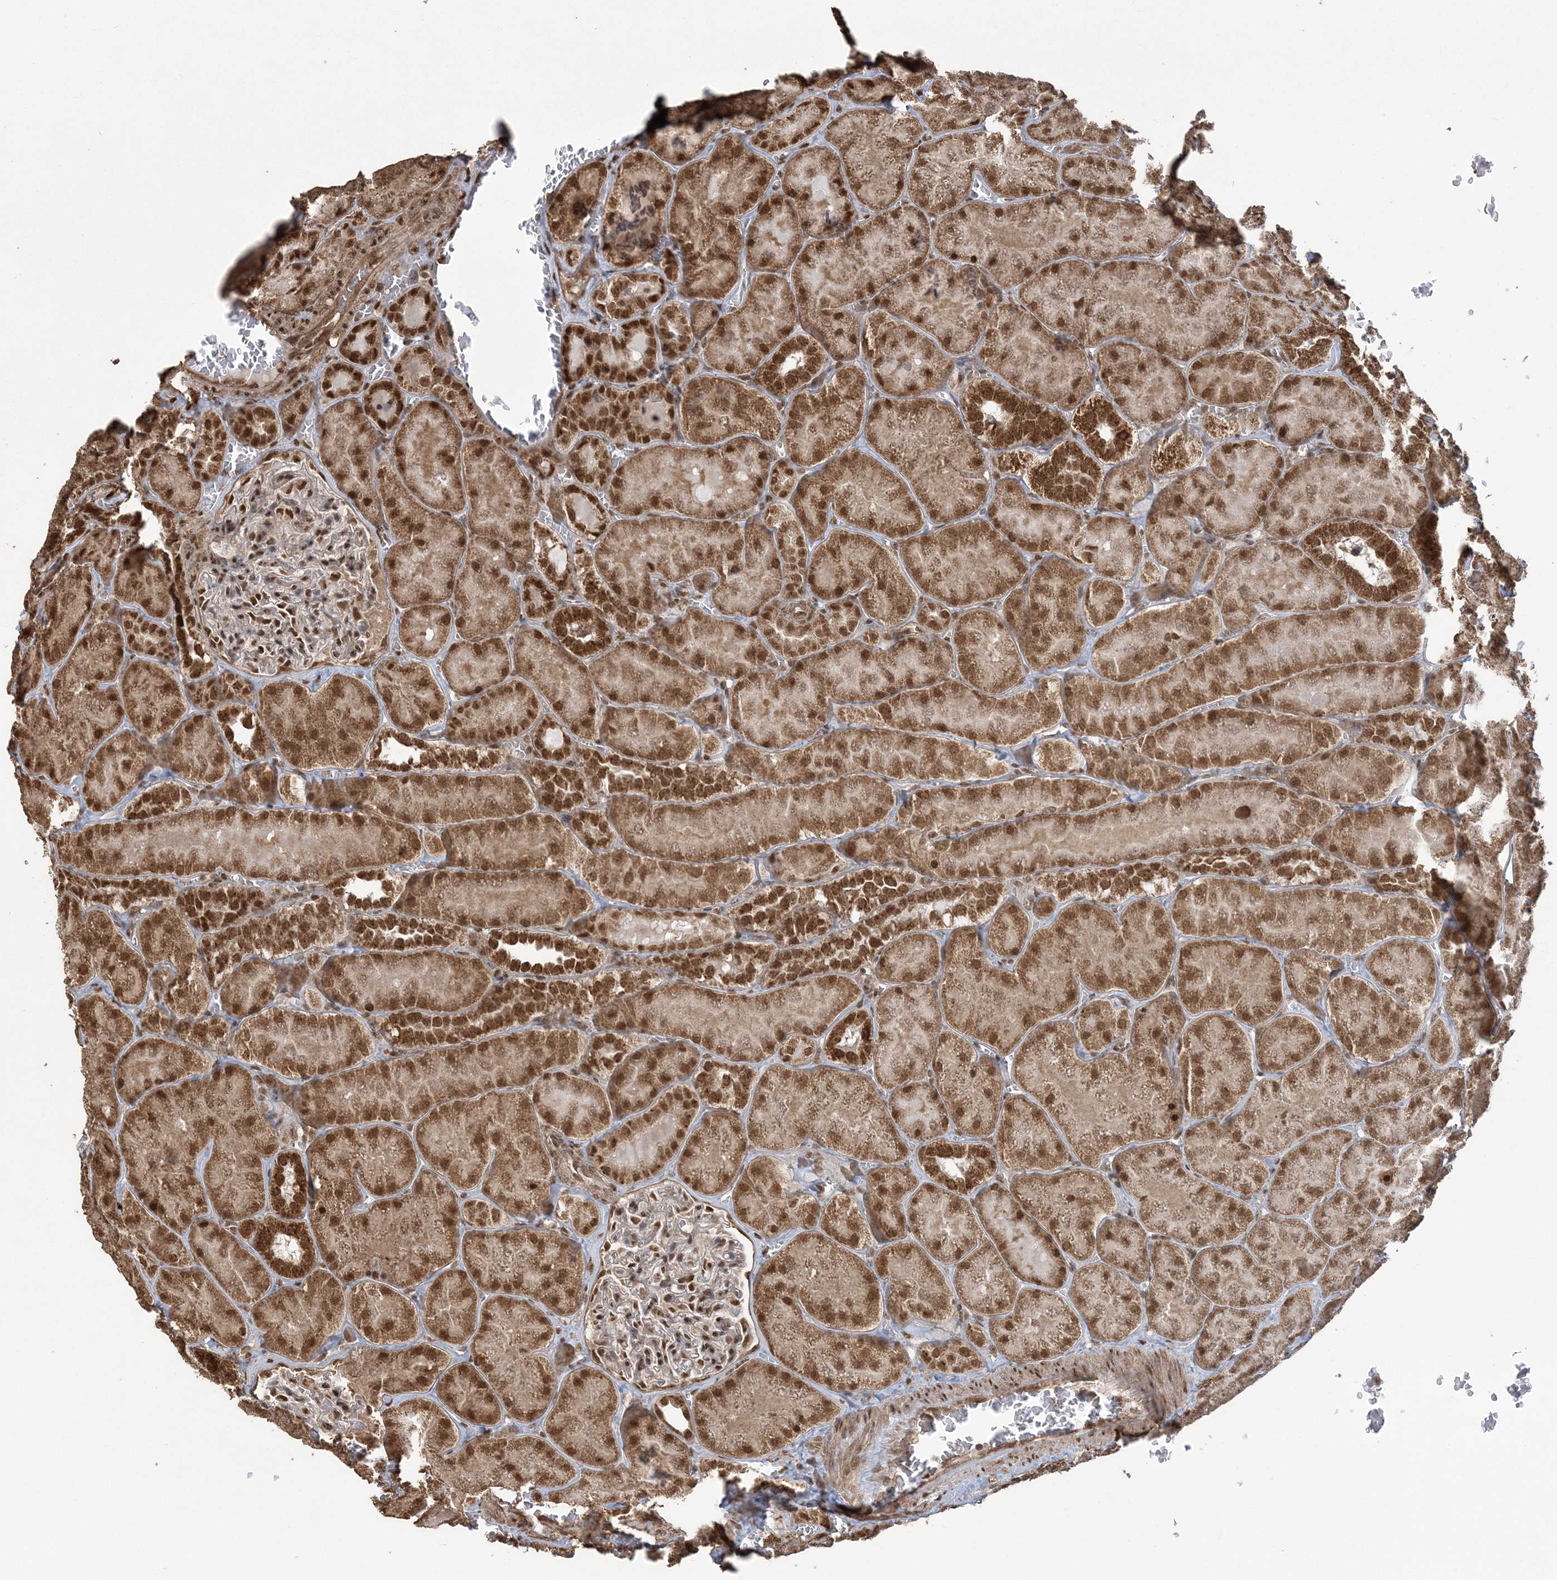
{"staining": {"intensity": "strong", "quantity": "25%-75%", "location": "nuclear"}, "tissue": "kidney", "cell_type": "Cells in glomeruli", "image_type": "normal", "snomed": [{"axis": "morphology", "description": "Normal tissue, NOS"}, {"axis": "topography", "description": "Kidney"}], "caption": "A high-resolution photomicrograph shows immunohistochemistry staining of normal kidney, which displays strong nuclear expression in about 25%-75% of cells in glomeruli. (DAB (3,3'-diaminobenzidine) = brown stain, brightfield microscopy at high magnification).", "gene": "ZNF839", "patient": {"sex": "male", "age": 28}}